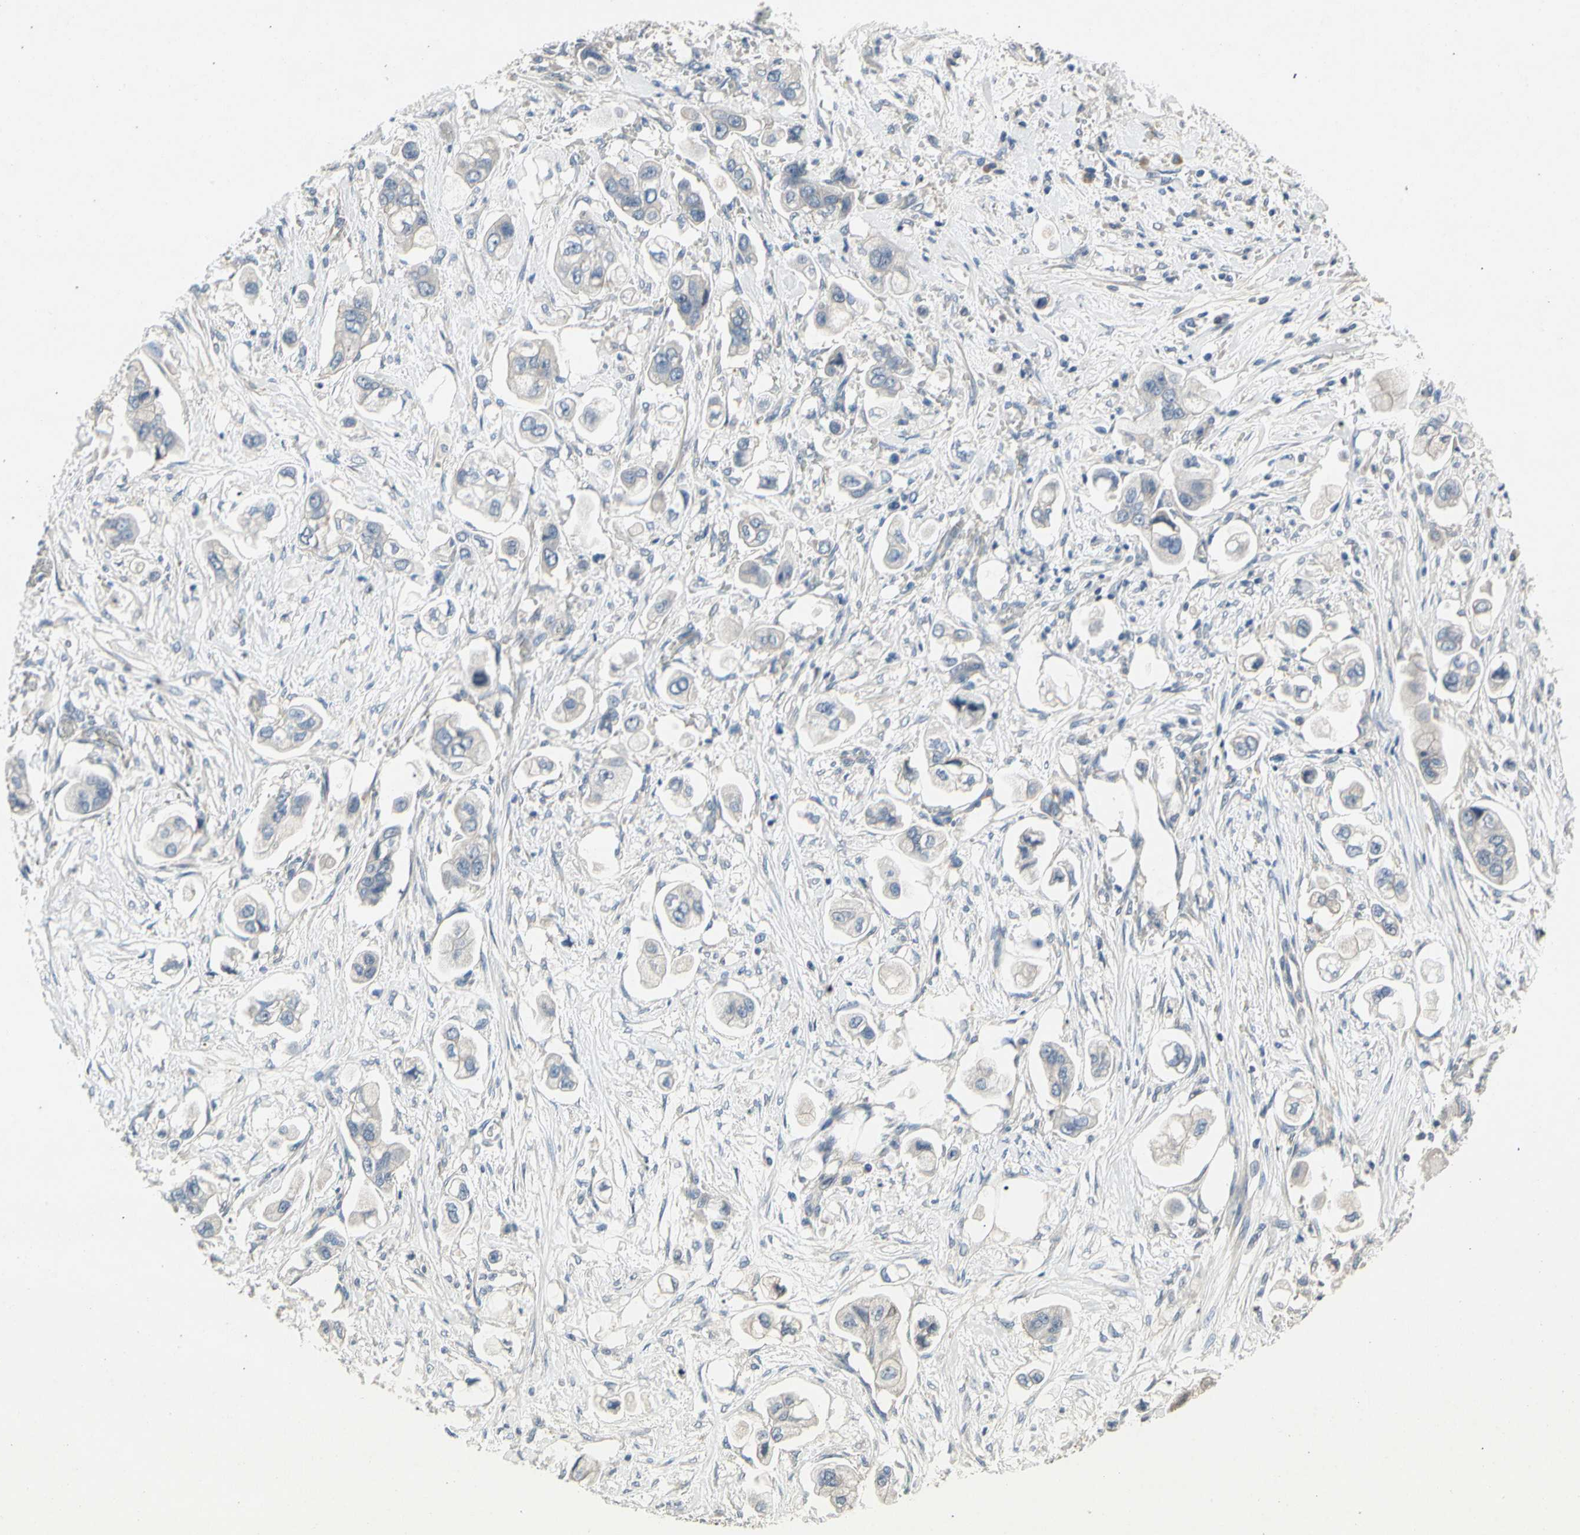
{"staining": {"intensity": "negative", "quantity": "none", "location": "none"}, "tissue": "stomach cancer", "cell_type": "Tumor cells", "image_type": "cancer", "snomed": [{"axis": "morphology", "description": "Adenocarcinoma, NOS"}, {"axis": "topography", "description": "Stomach"}], "caption": "Protein analysis of stomach adenocarcinoma shows no significant expression in tumor cells.", "gene": "ALPL", "patient": {"sex": "male", "age": 62}}